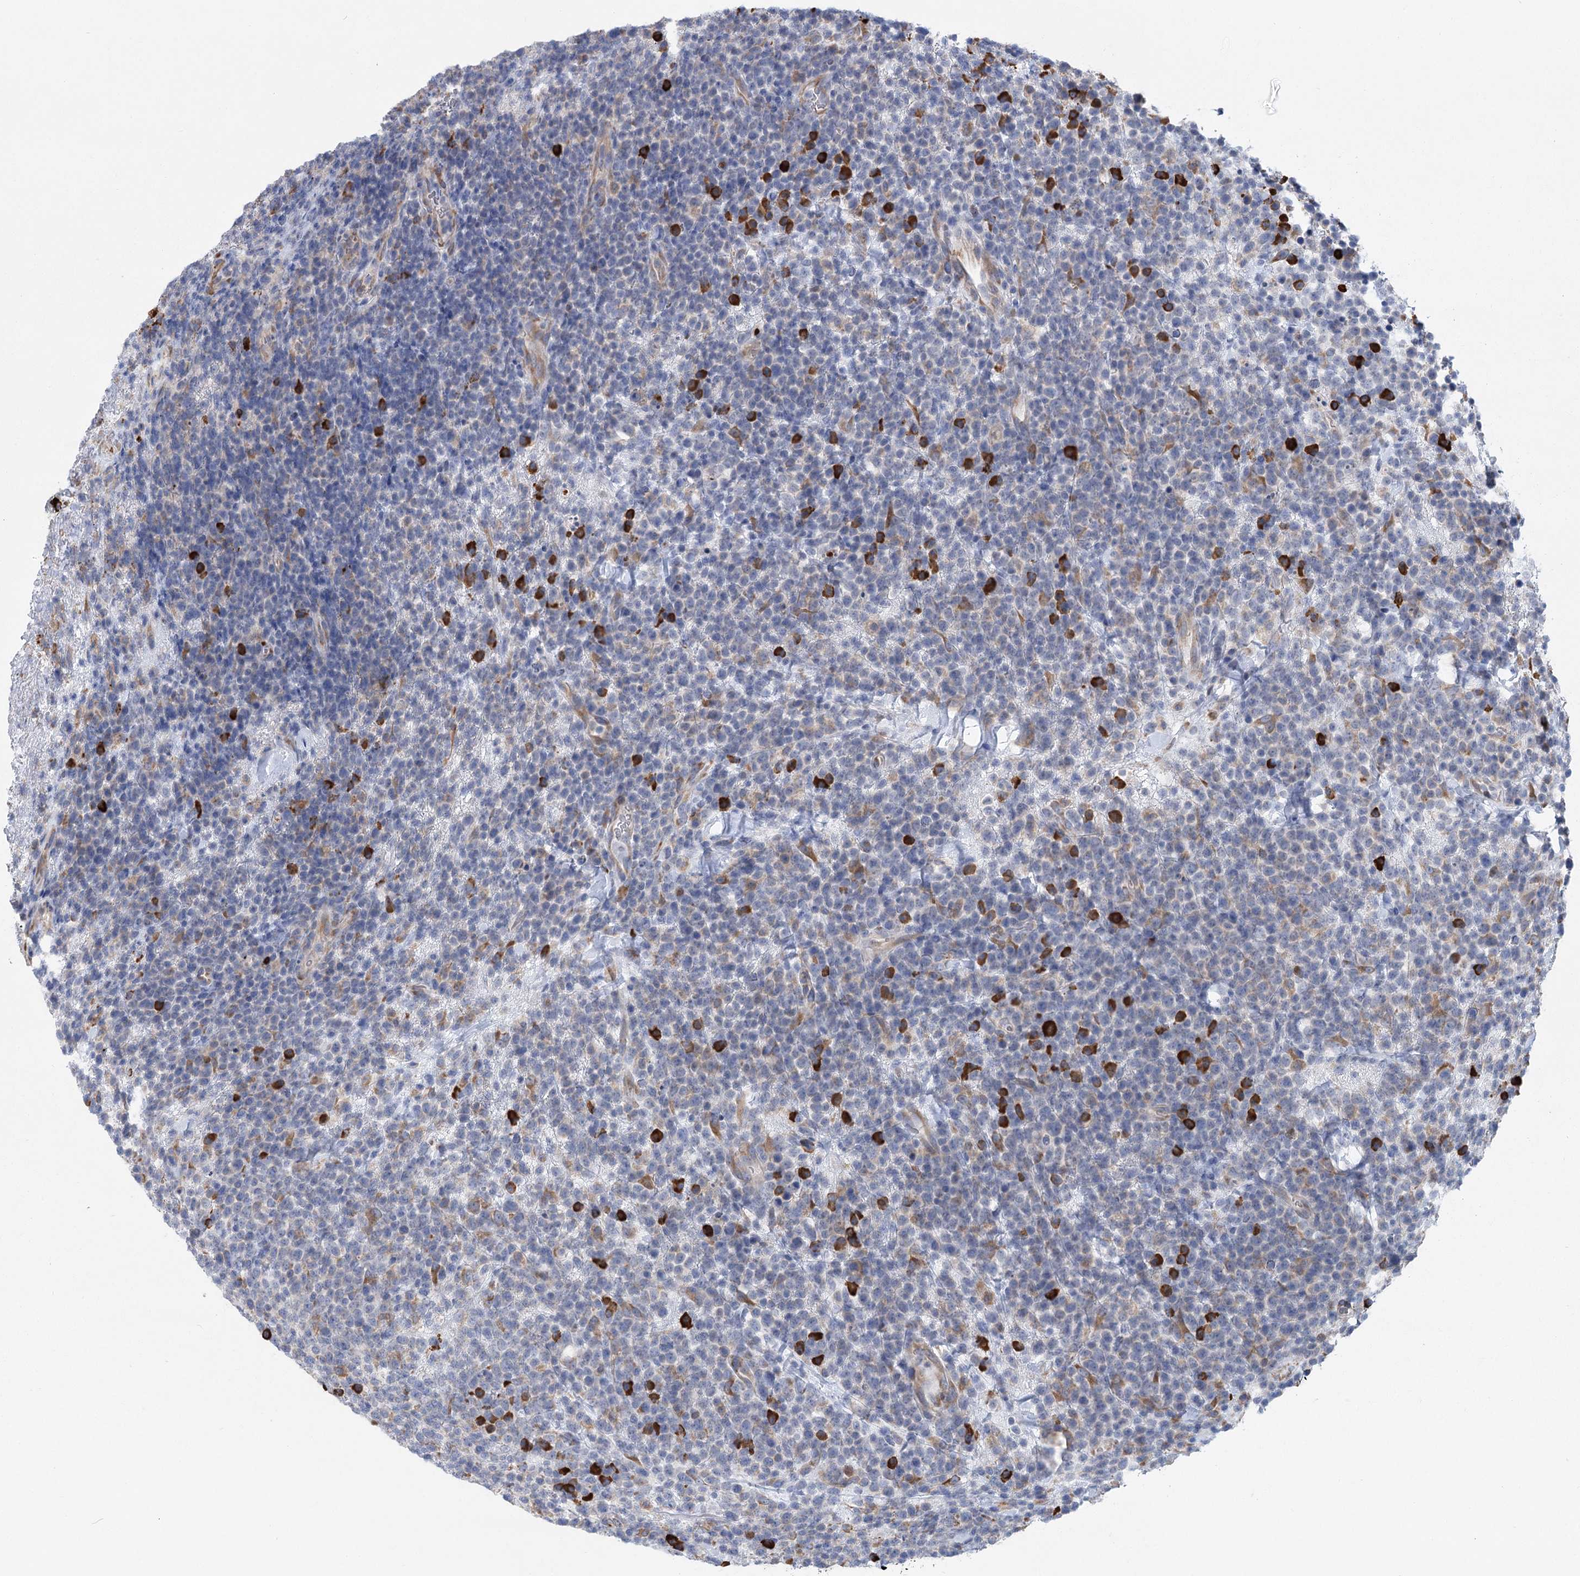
{"staining": {"intensity": "negative", "quantity": "none", "location": "none"}, "tissue": "lymphoma", "cell_type": "Tumor cells", "image_type": "cancer", "snomed": [{"axis": "morphology", "description": "Malignant lymphoma, non-Hodgkin's type, High grade"}, {"axis": "topography", "description": "Colon"}], "caption": "Tumor cells show no significant protein expression in malignant lymphoma, non-Hodgkin's type (high-grade).", "gene": "METTL24", "patient": {"sex": "female", "age": 53}}